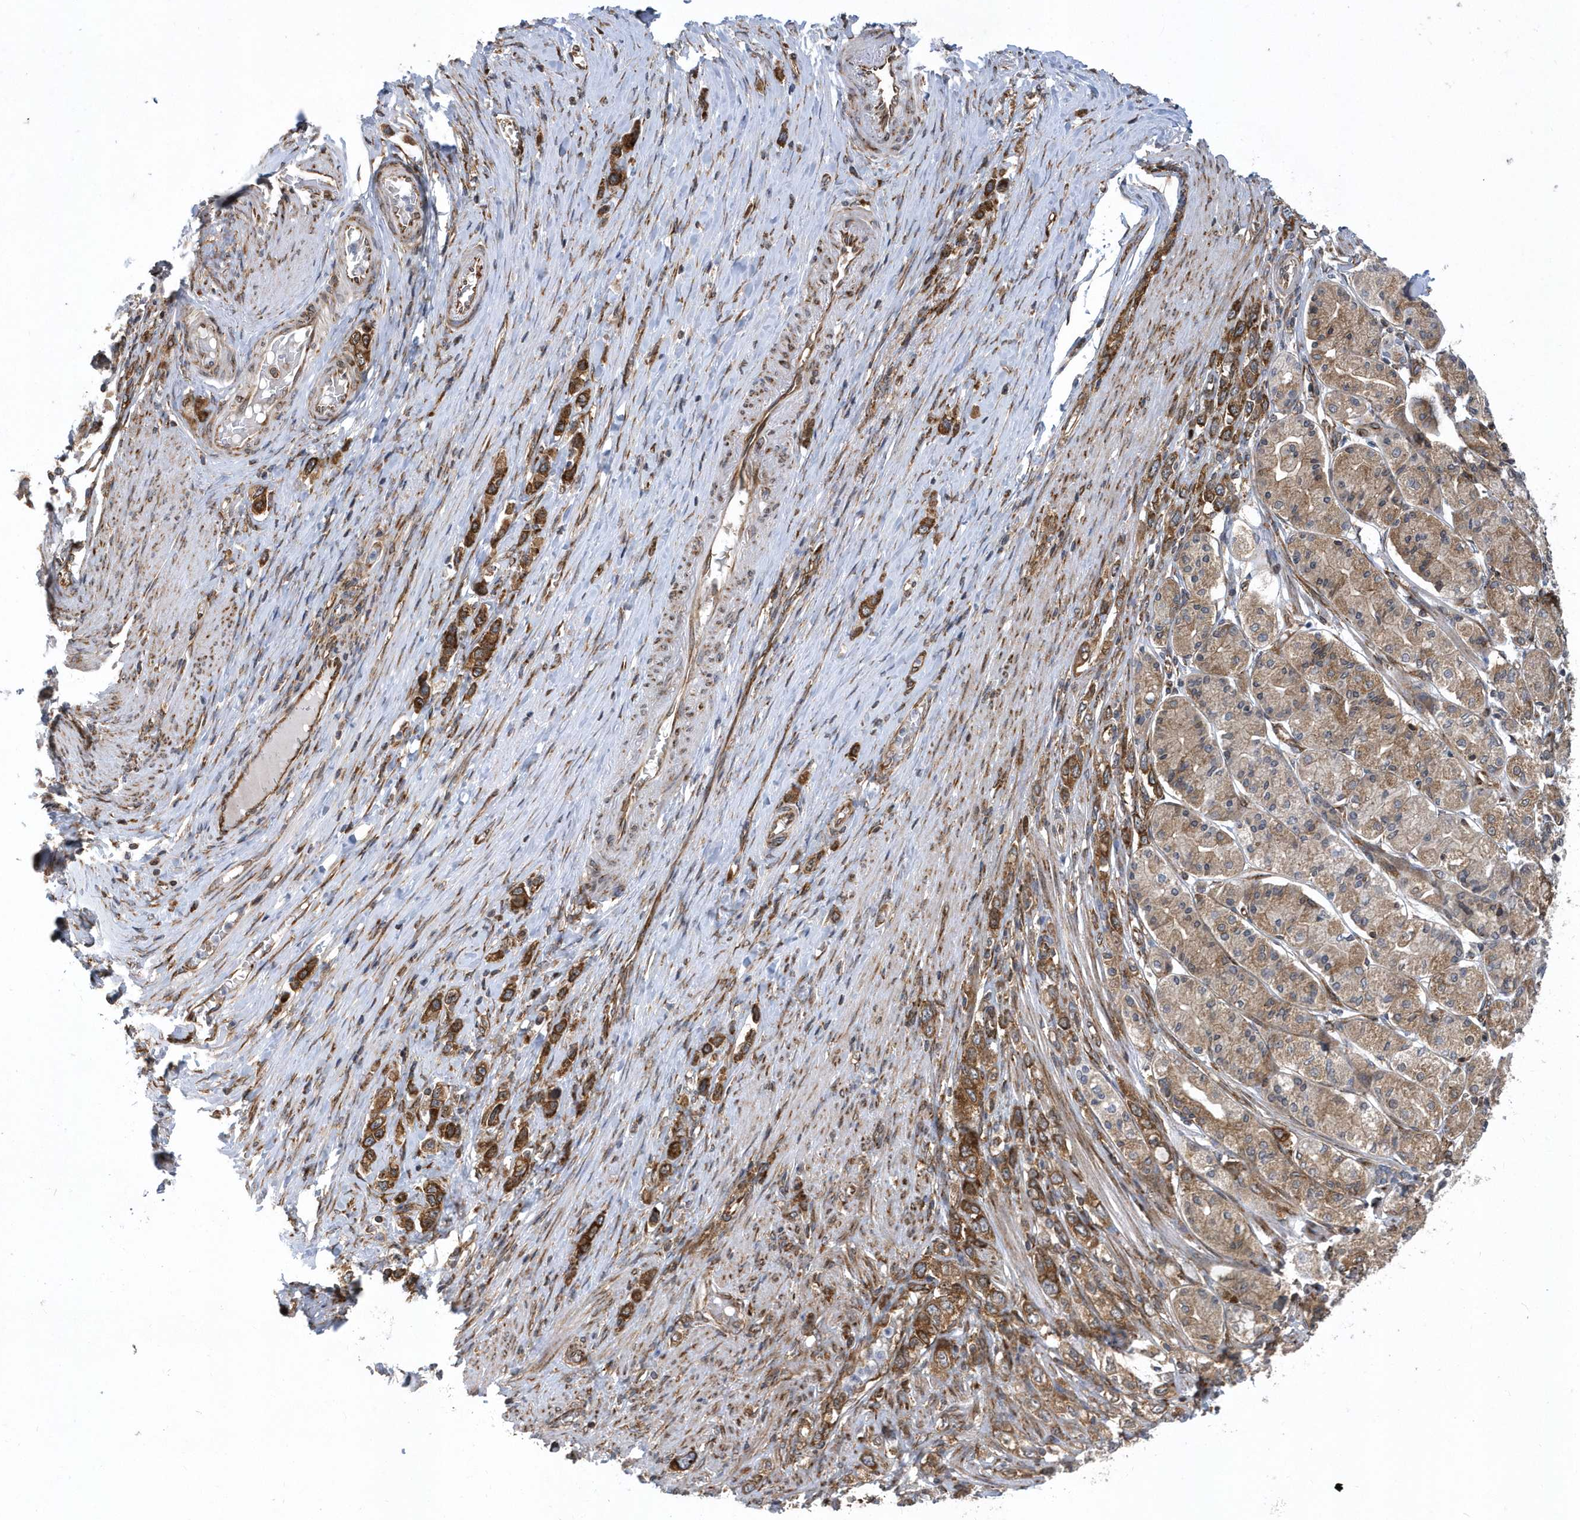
{"staining": {"intensity": "moderate", "quantity": ">75%", "location": "cytoplasmic/membranous"}, "tissue": "stomach cancer", "cell_type": "Tumor cells", "image_type": "cancer", "snomed": [{"axis": "morphology", "description": "Adenocarcinoma, NOS"}, {"axis": "topography", "description": "Stomach"}], "caption": "A brown stain highlights moderate cytoplasmic/membranous expression of a protein in human adenocarcinoma (stomach) tumor cells.", "gene": "PHF1", "patient": {"sex": "female", "age": 65}}